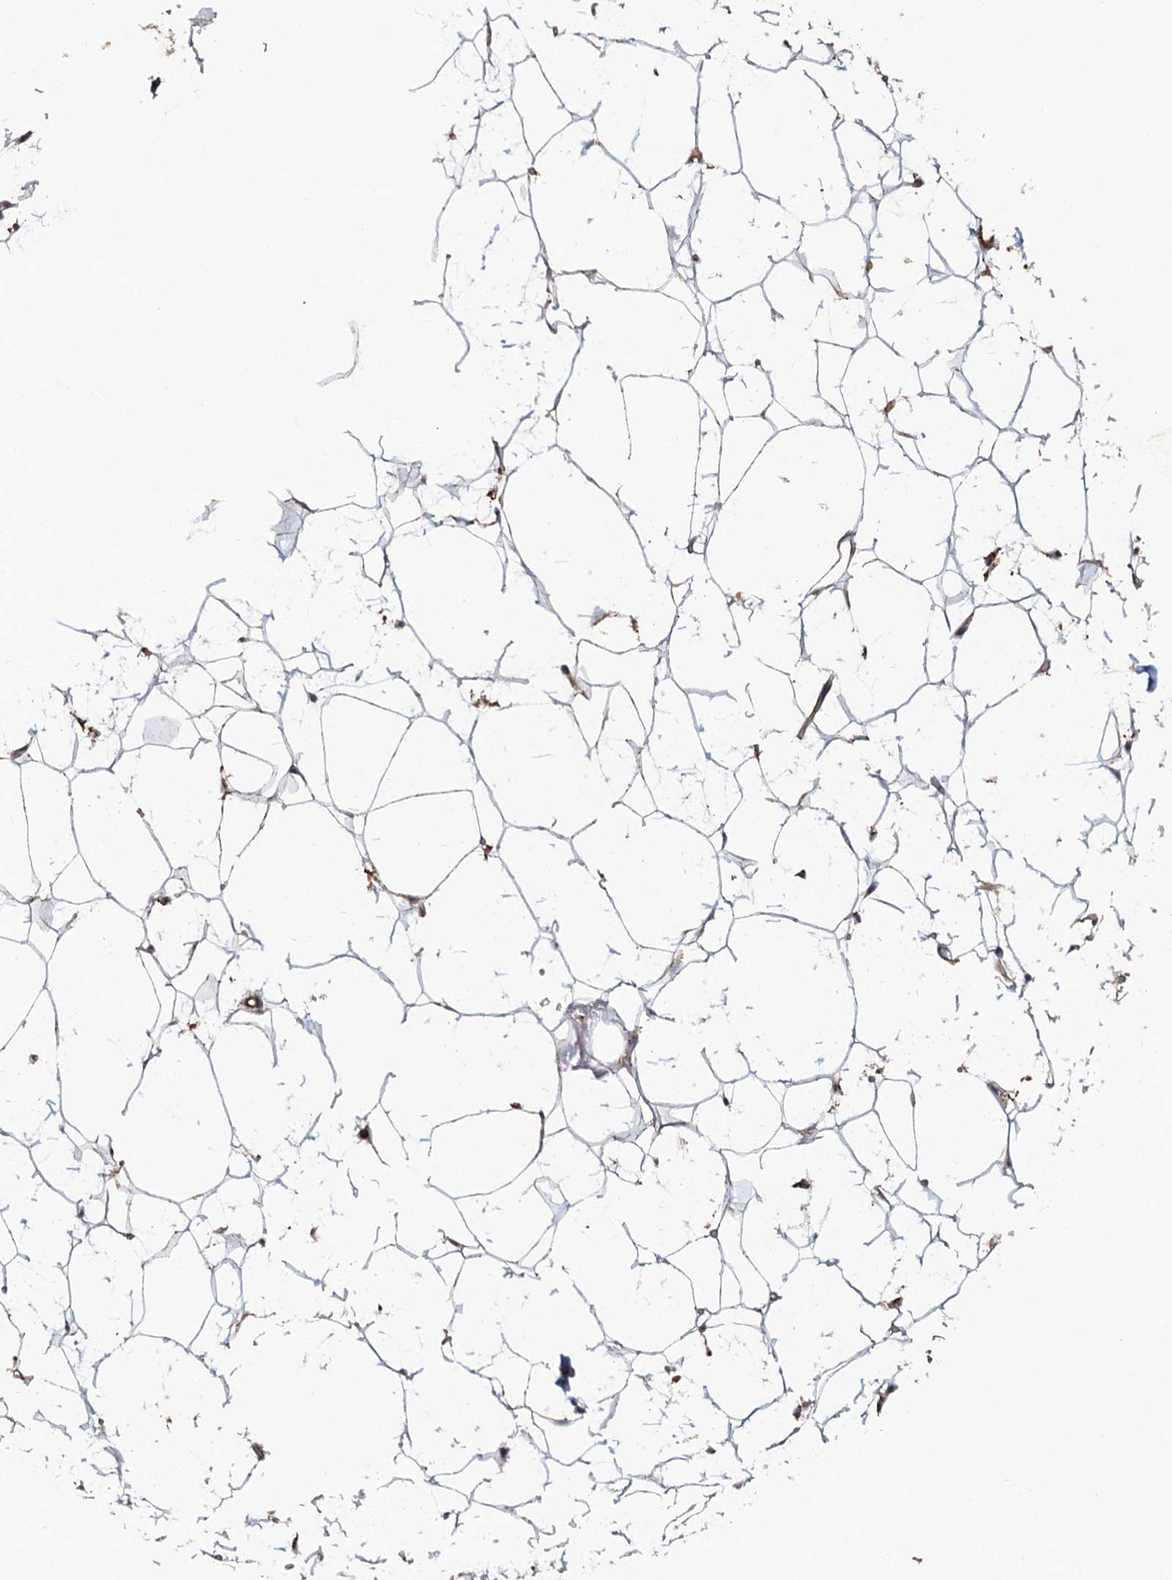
{"staining": {"intensity": "weak", "quantity": "25%-75%", "location": "cytoplasmic/membranous"}, "tissue": "adipose tissue", "cell_type": "Adipocytes", "image_type": "normal", "snomed": [{"axis": "morphology", "description": "Normal tissue, NOS"}, {"axis": "topography", "description": "Breast"}], "caption": "A high-resolution photomicrograph shows IHC staining of benign adipose tissue, which reveals weak cytoplasmic/membranous staining in about 25%-75% of adipocytes. (DAB (3,3'-diaminobenzidine) = brown stain, brightfield microscopy at high magnification).", "gene": "VWA8", "patient": {"sex": "female", "age": 26}}